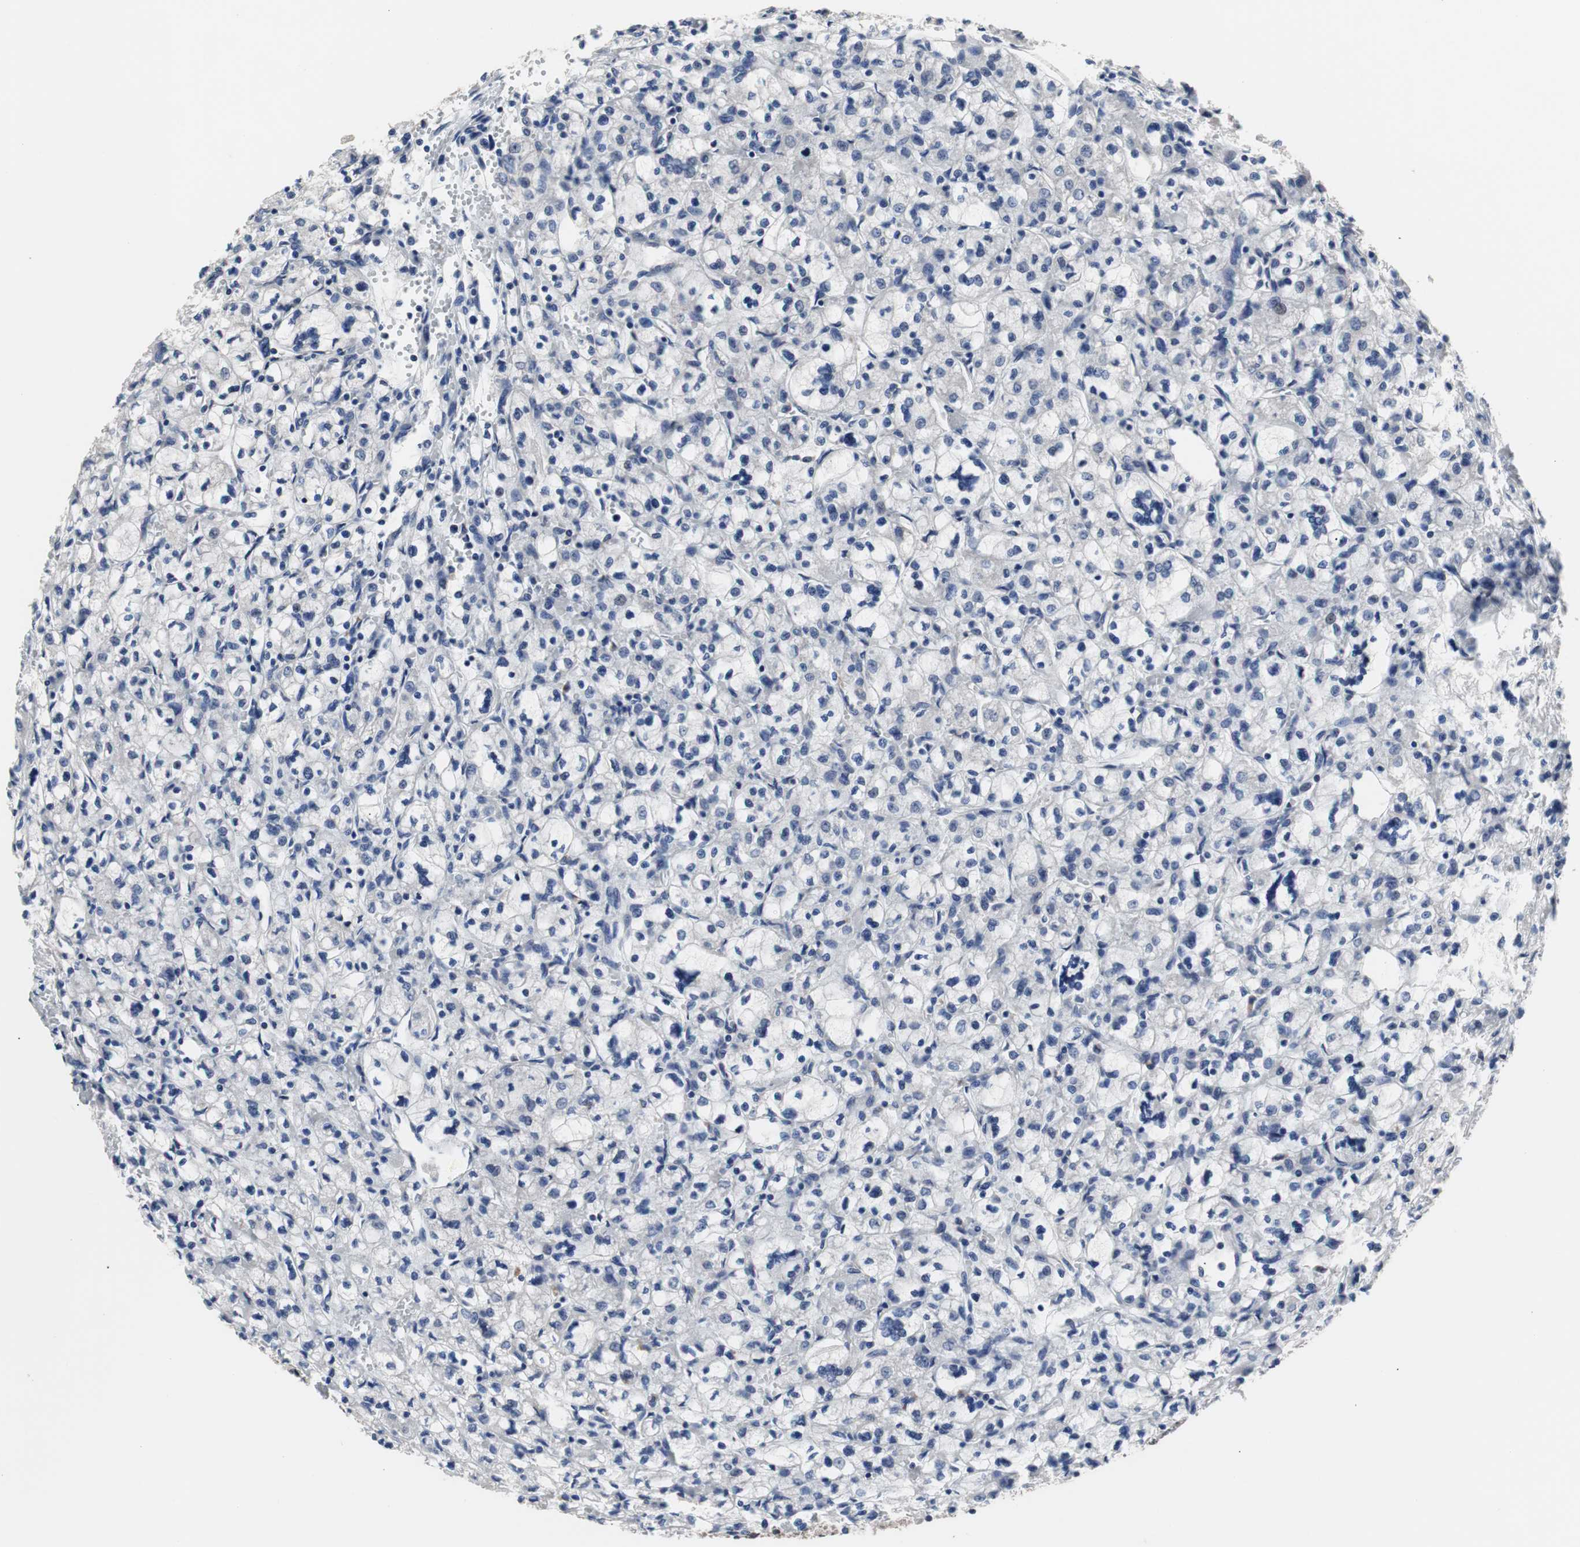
{"staining": {"intensity": "negative", "quantity": "none", "location": "none"}, "tissue": "renal cancer", "cell_type": "Tumor cells", "image_type": "cancer", "snomed": [{"axis": "morphology", "description": "Adenocarcinoma, NOS"}, {"axis": "topography", "description": "Kidney"}], "caption": "High power microscopy image of an immunohistochemistry (IHC) histopathology image of renal cancer (adenocarcinoma), revealing no significant staining in tumor cells.", "gene": "GTF2F2", "patient": {"sex": "female", "age": 83}}